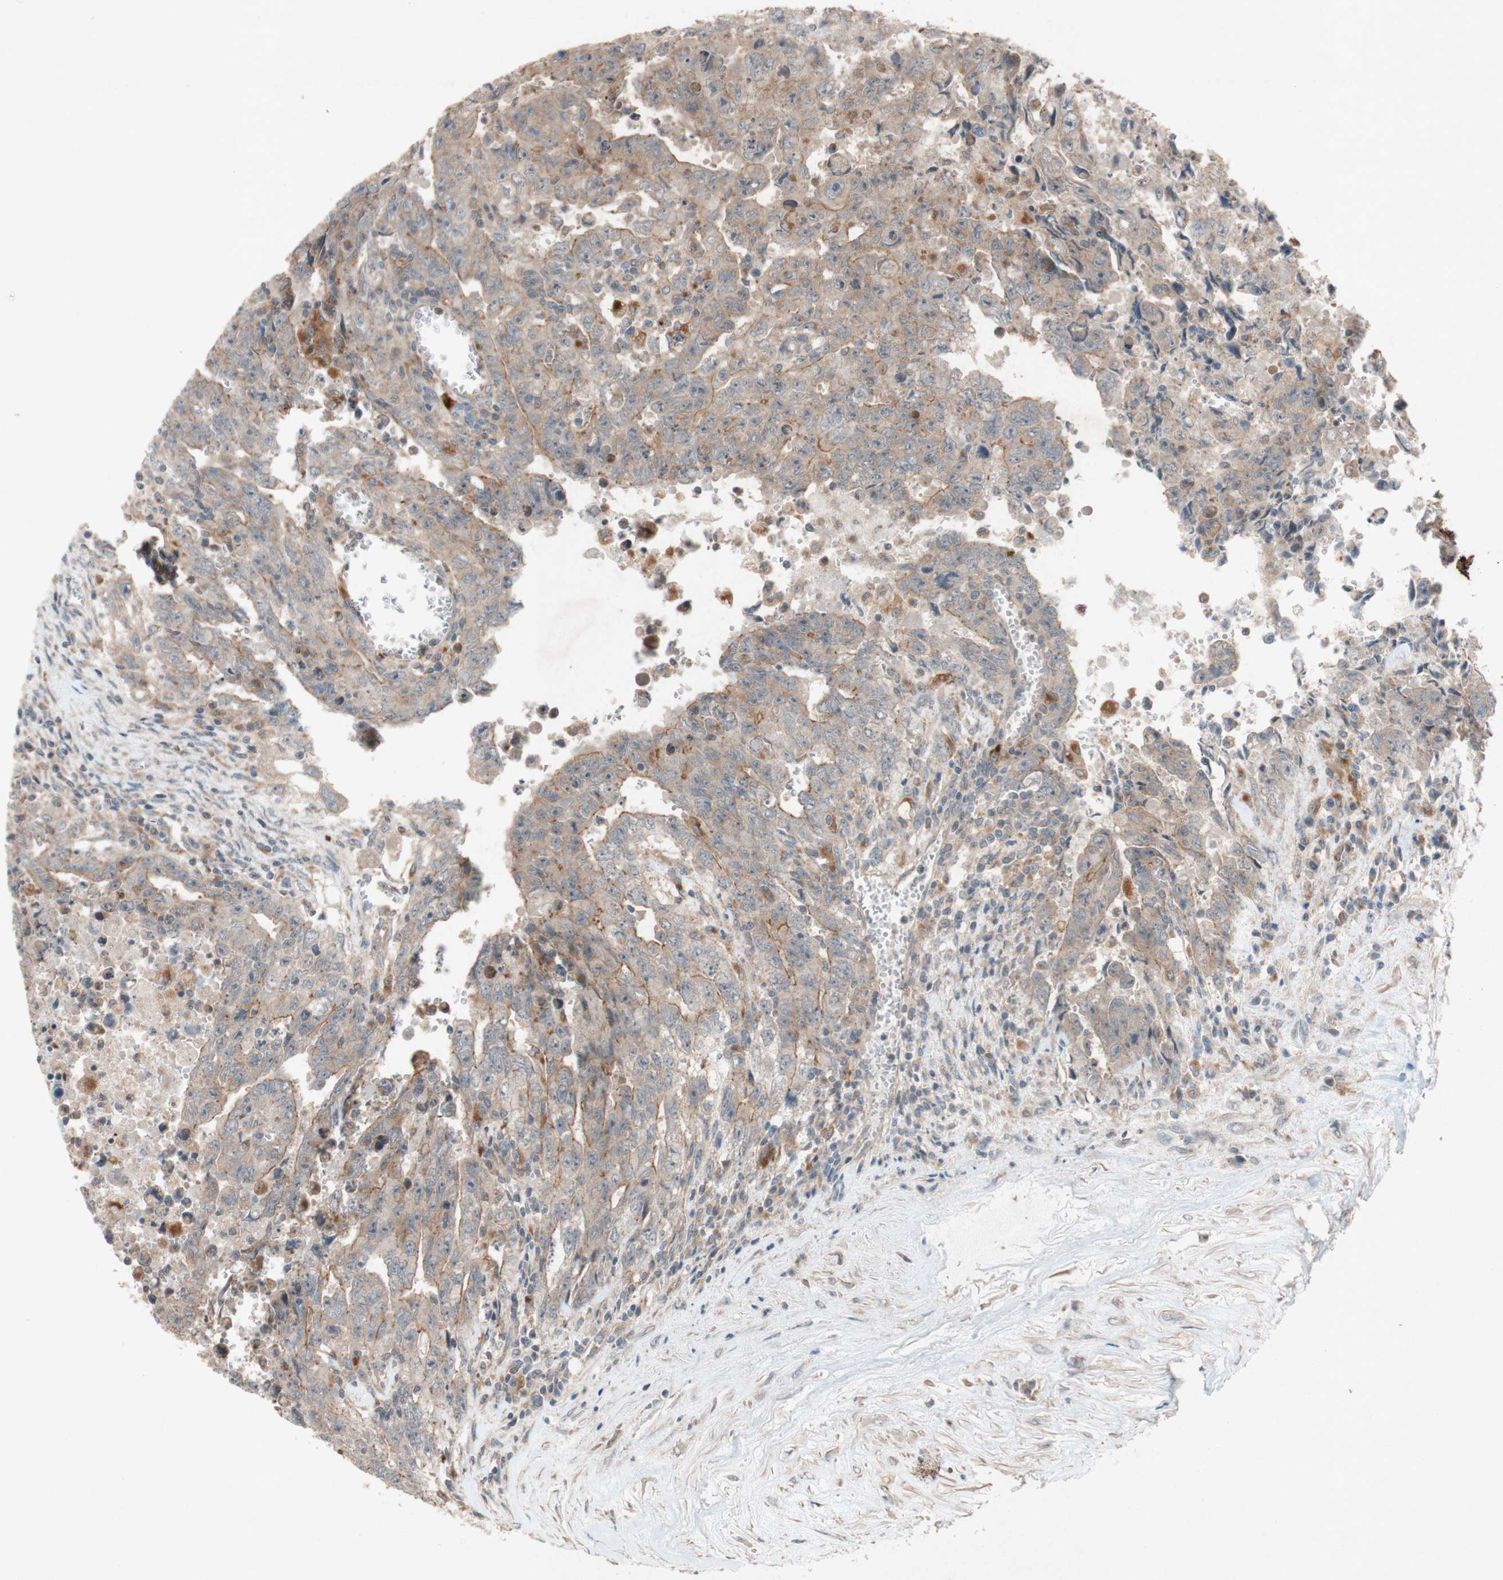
{"staining": {"intensity": "weak", "quantity": ">75%", "location": "cytoplasmic/membranous"}, "tissue": "testis cancer", "cell_type": "Tumor cells", "image_type": "cancer", "snomed": [{"axis": "morphology", "description": "Carcinoma, Embryonal, NOS"}, {"axis": "topography", "description": "Testis"}], "caption": "Immunohistochemical staining of testis embryonal carcinoma reveals weak cytoplasmic/membranous protein expression in about >75% of tumor cells.", "gene": "ATP6V1F", "patient": {"sex": "male", "age": 28}}